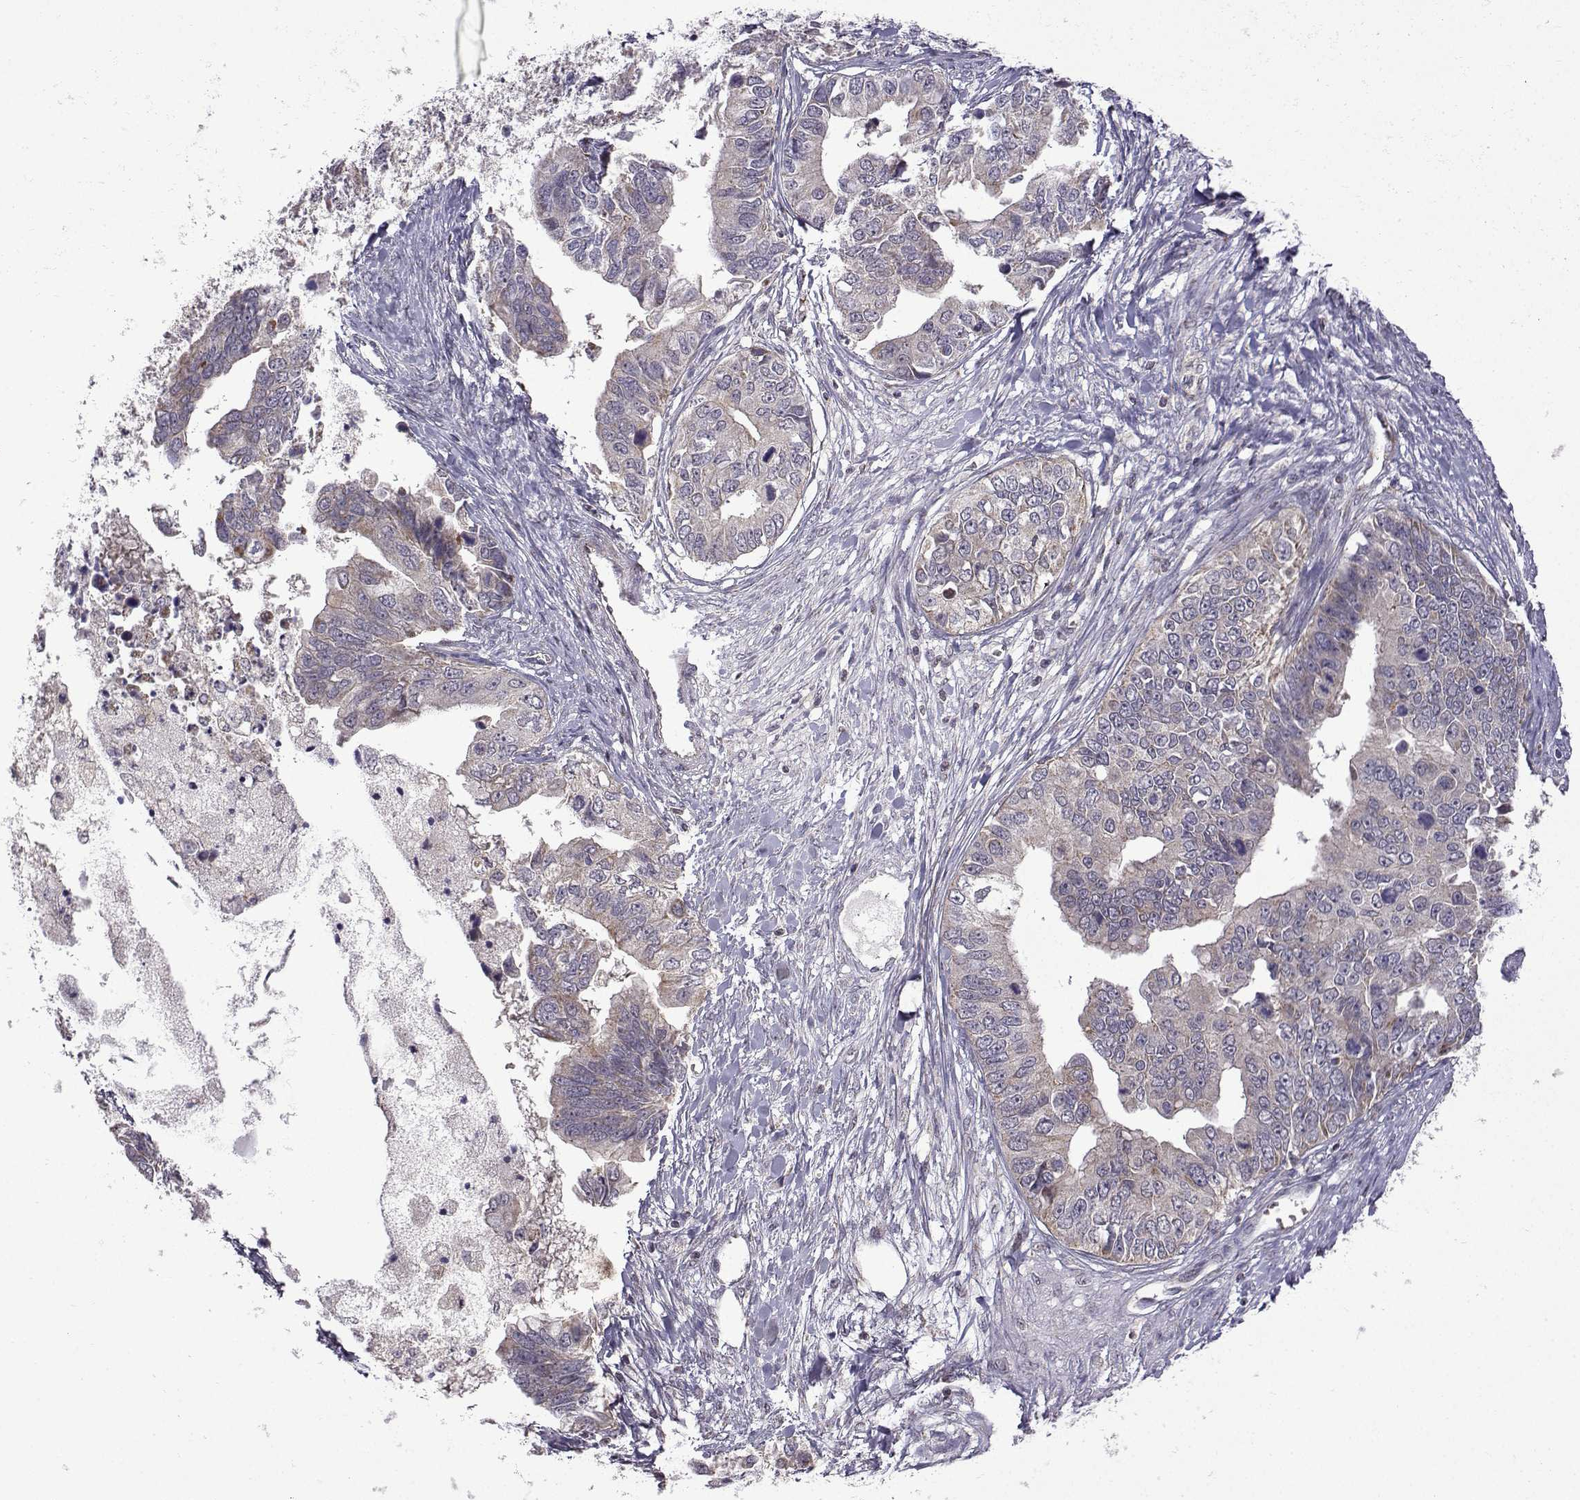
{"staining": {"intensity": "weak", "quantity": "<25%", "location": "cytoplasmic/membranous"}, "tissue": "ovarian cancer", "cell_type": "Tumor cells", "image_type": "cancer", "snomed": [{"axis": "morphology", "description": "Cystadenocarcinoma, mucinous, NOS"}, {"axis": "topography", "description": "Ovary"}], "caption": "The image shows no staining of tumor cells in ovarian mucinous cystadenocarcinoma. (DAB (3,3'-diaminobenzidine) immunohistochemistry (IHC) with hematoxylin counter stain).", "gene": "TAB2", "patient": {"sex": "female", "age": 76}}